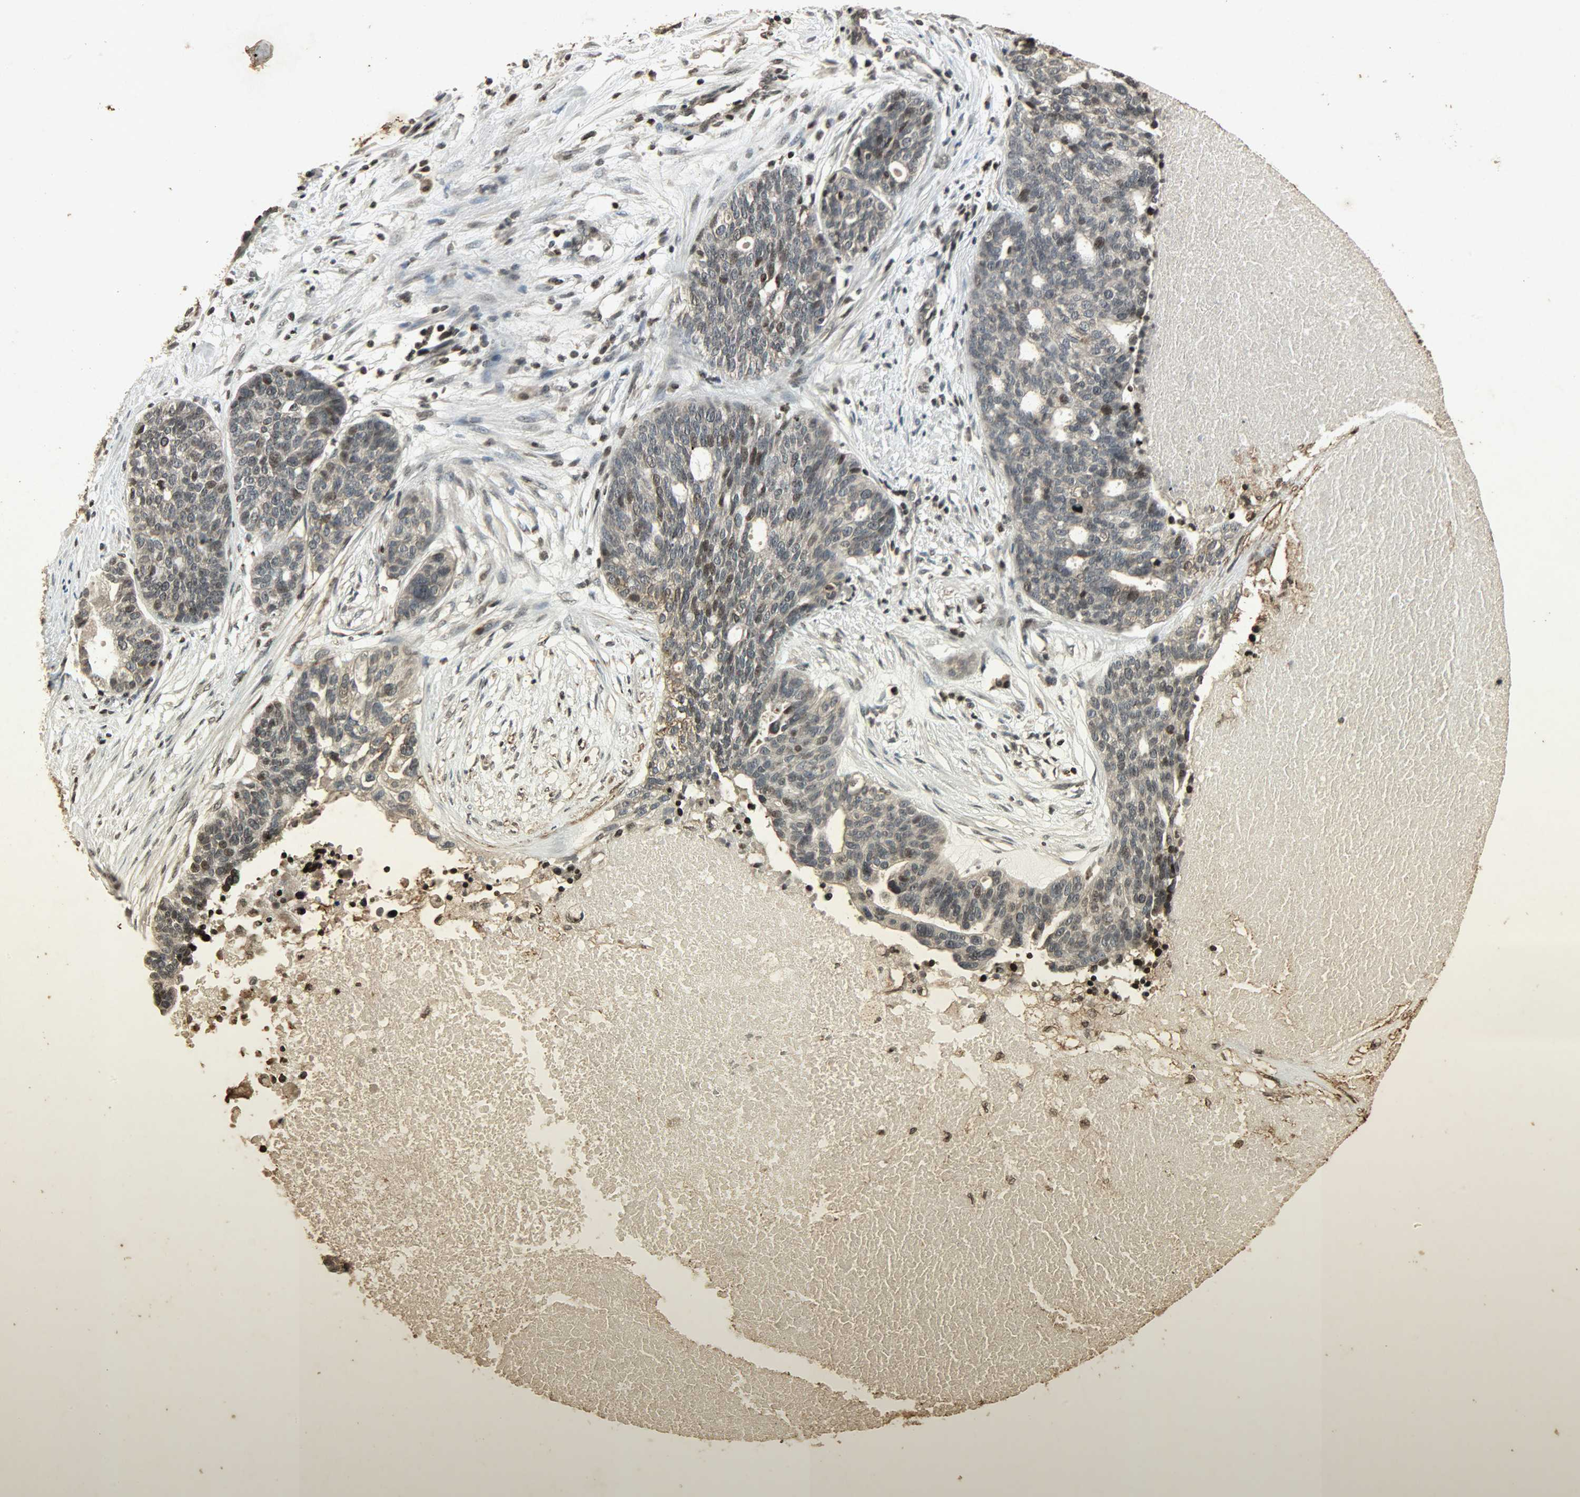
{"staining": {"intensity": "weak", "quantity": ">75%", "location": "cytoplasmic/membranous,nuclear"}, "tissue": "ovarian cancer", "cell_type": "Tumor cells", "image_type": "cancer", "snomed": [{"axis": "morphology", "description": "Cystadenocarcinoma, serous, NOS"}, {"axis": "topography", "description": "Ovary"}], "caption": "Brown immunohistochemical staining in human serous cystadenocarcinoma (ovarian) exhibits weak cytoplasmic/membranous and nuclear expression in approximately >75% of tumor cells.", "gene": "PPP3R1", "patient": {"sex": "female", "age": 59}}